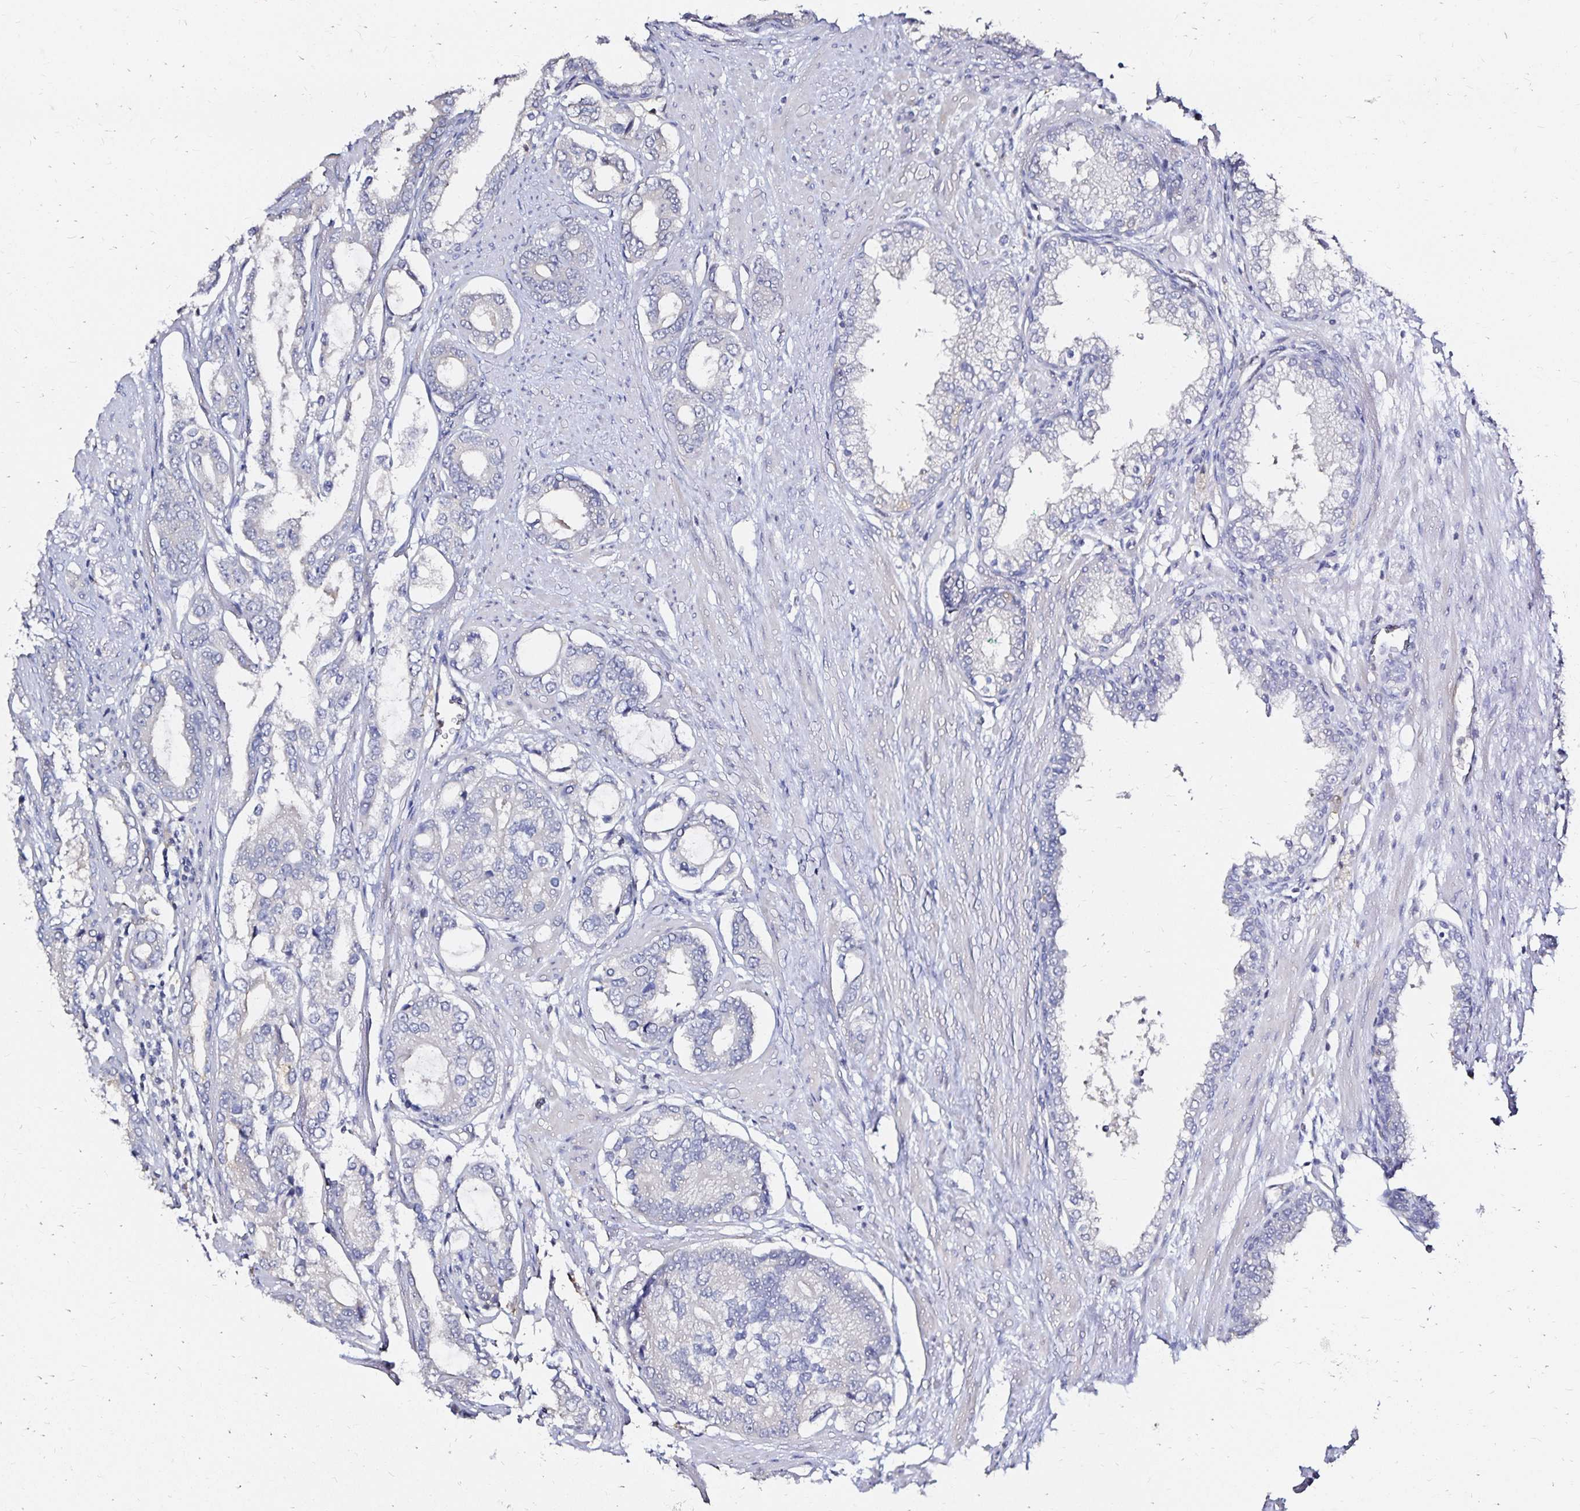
{"staining": {"intensity": "negative", "quantity": "none", "location": "none"}, "tissue": "prostate cancer", "cell_type": "Tumor cells", "image_type": "cancer", "snomed": [{"axis": "morphology", "description": "Adenocarcinoma, High grade"}, {"axis": "topography", "description": "Prostate"}], "caption": "Prostate adenocarcinoma (high-grade) was stained to show a protein in brown. There is no significant staining in tumor cells. (Stains: DAB (3,3'-diaminobenzidine) immunohistochemistry with hematoxylin counter stain, Microscopy: brightfield microscopy at high magnification).", "gene": "SLC5A1", "patient": {"sex": "male", "age": 75}}